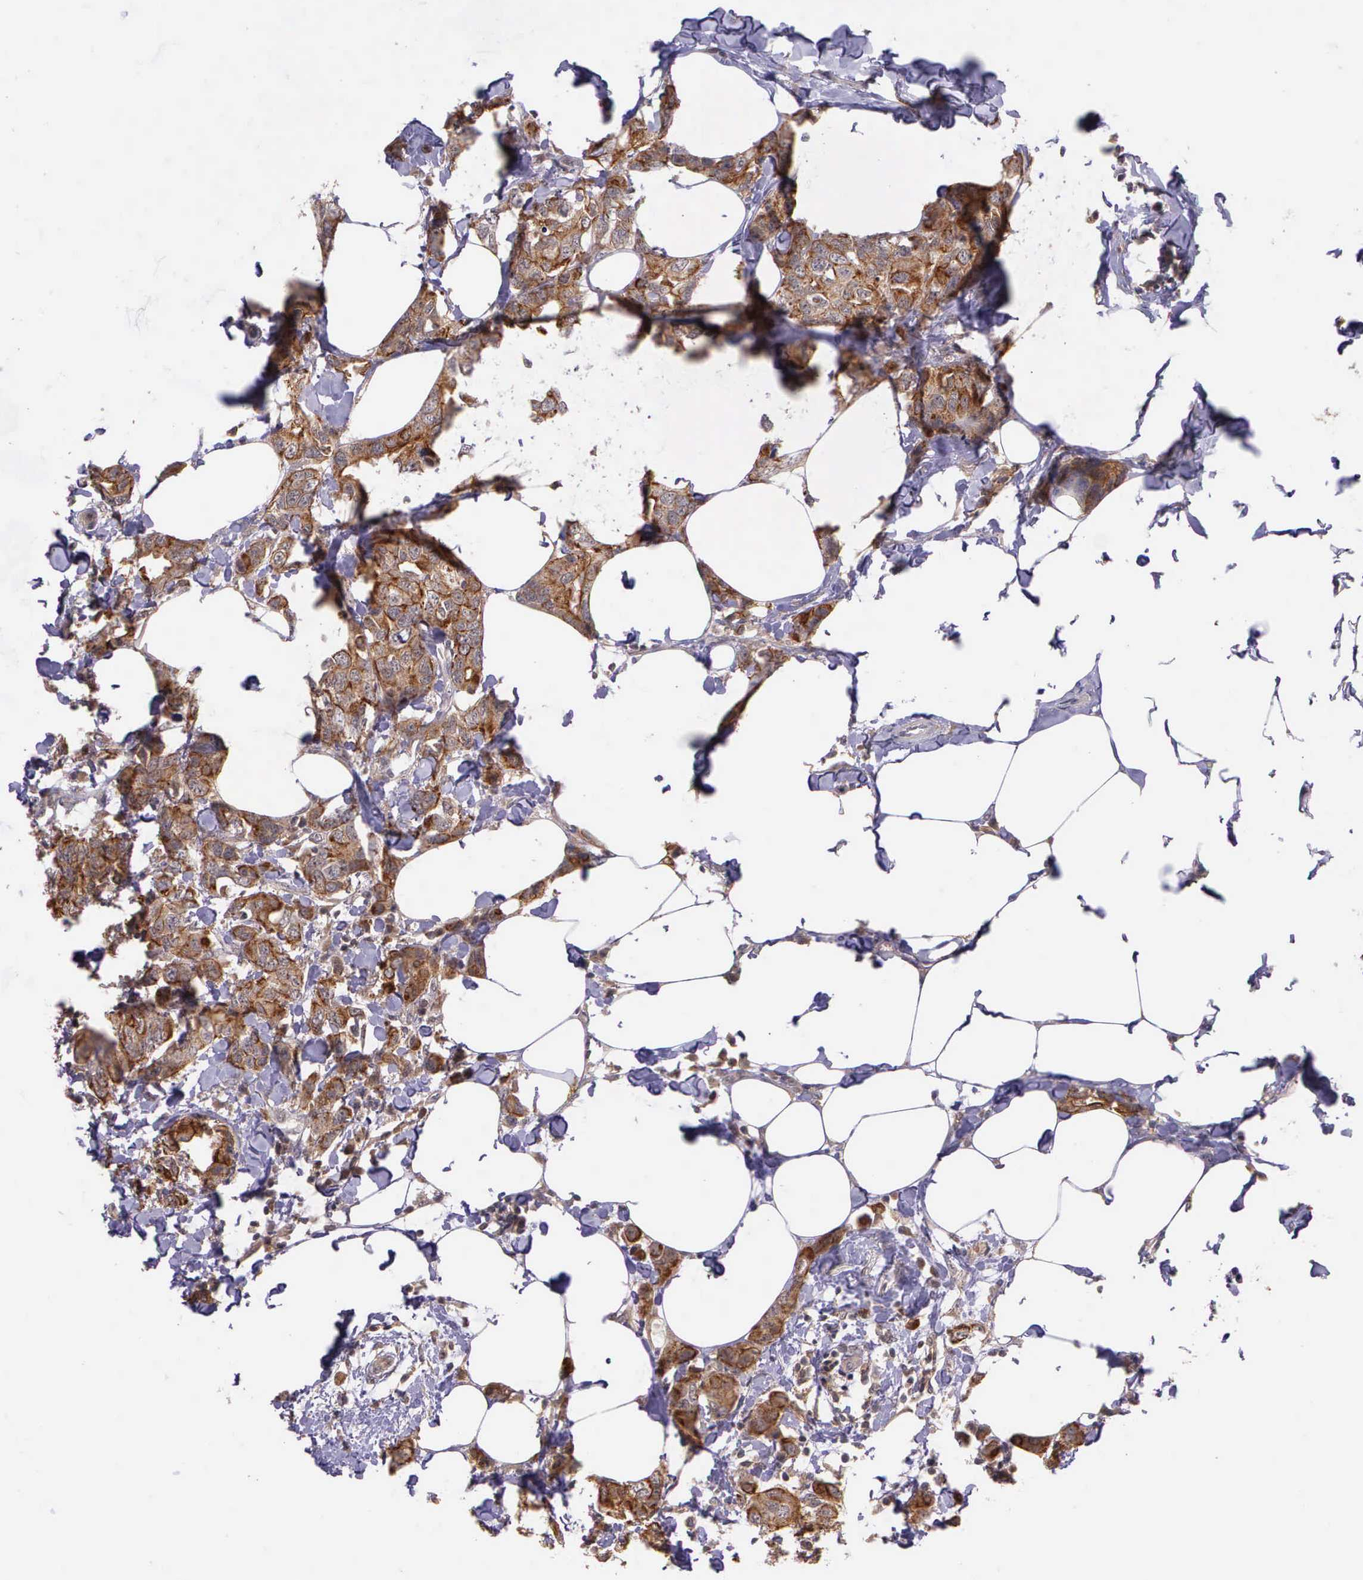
{"staining": {"intensity": "moderate", "quantity": ">75%", "location": "cytoplasmic/membranous"}, "tissue": "breast cancer", "cell_type": "Tumor cells", "image_type": "cancer", "snomed": [{"axis": "morphology", "description": "Normal tissue, NOS"}, {"axis": "morphology", "description": "Duct carcinoma"}, {"axis": "topography", "description": "Breast"}], "caption": "DAB immunohistochemical staining of infiltrating ductal carcinoma (breast) demonstrates moderate cytoplasmic/membranous protein positivity in about >75% of tumor cells.", "gene": "PRICKLE3", "patient": {"sex": "female", "age": 50}}